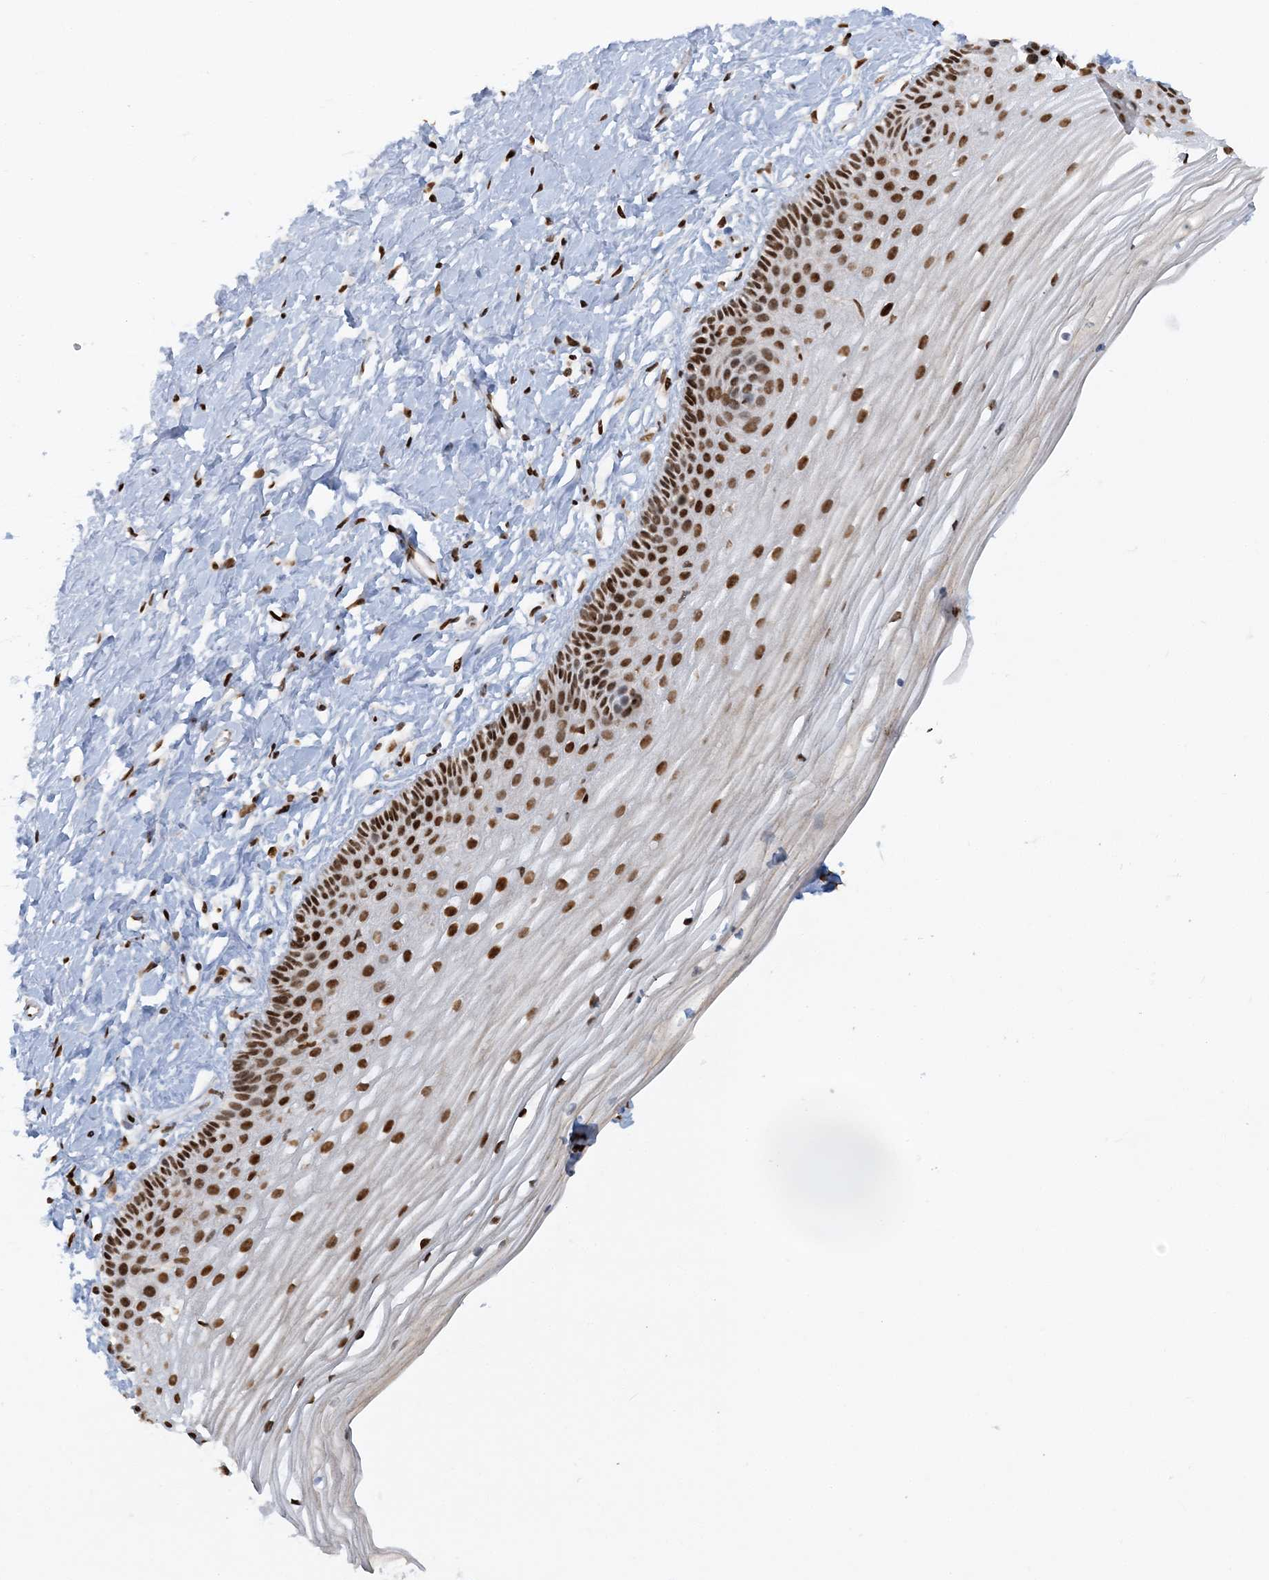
{"staining": {"intensity": "strong", "quantity": ">75%", "location": "nuclear"}, "tissue": "vagina", "cell_type": "Squamous epithelial cells", "image_type": "normal", "snomed": [{"axis": "morphology", "description": "Normal tissue, NOS"}, {"axis": "topography", "description": "Vagina"}, {"axis": "topography", "description": "Cervix"}], "caption": "Squamous epithelial cells show high levels of strong nuclear staining in approximately >75% of cells in unremarkable vagina.", "gene": "DELE1", "patient": {"sex": "female", "age": 40}}